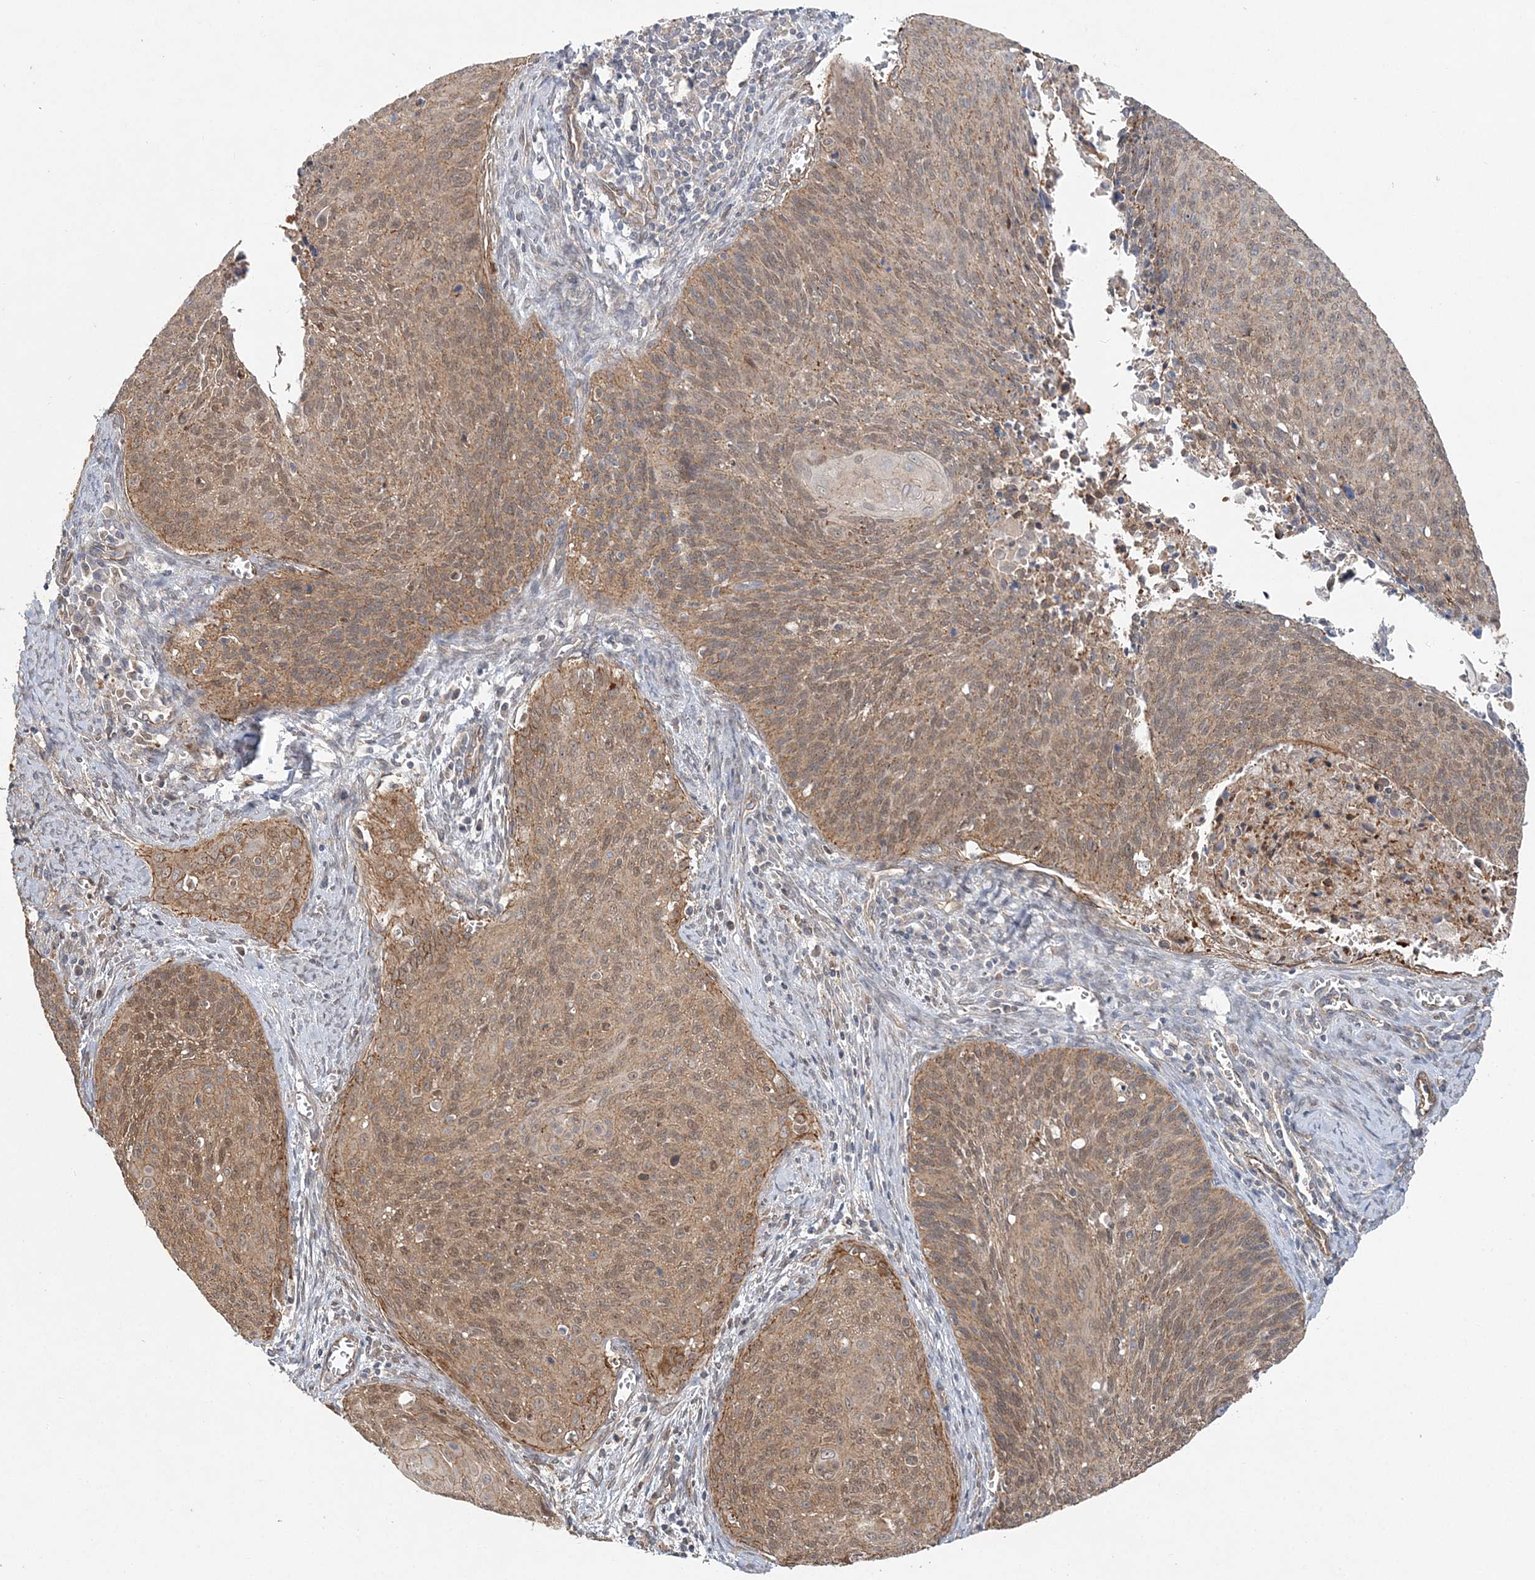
{"staining": {"intensity": "moderate", "quantity": ">75%", "location": "cytoplasmic/membranous"}, "tissue": "cervical cancer", "cell_type": "Tumor cells", "image_type": "cancer", "snomed": [{"axis": "morphology", "description": "Squamous cell carcinoma, NOS"}, {"axis": "topography", "description": "Cervix"}], "caption": "Immunohistochemical staining of human cervical squamous cell carcinoma demonstrates medium levels of moderate cytoplasmic/membranous positivity in about >75% of tumor cells. The staining is performed using DAB (3,3'-diaminobenzidine) brown chromogen to label protein expression. The nuclei are counter-stained blue using hematoxylin.", "gene": "MAT2B", "patient": {"sex": "female", "age": 55}}